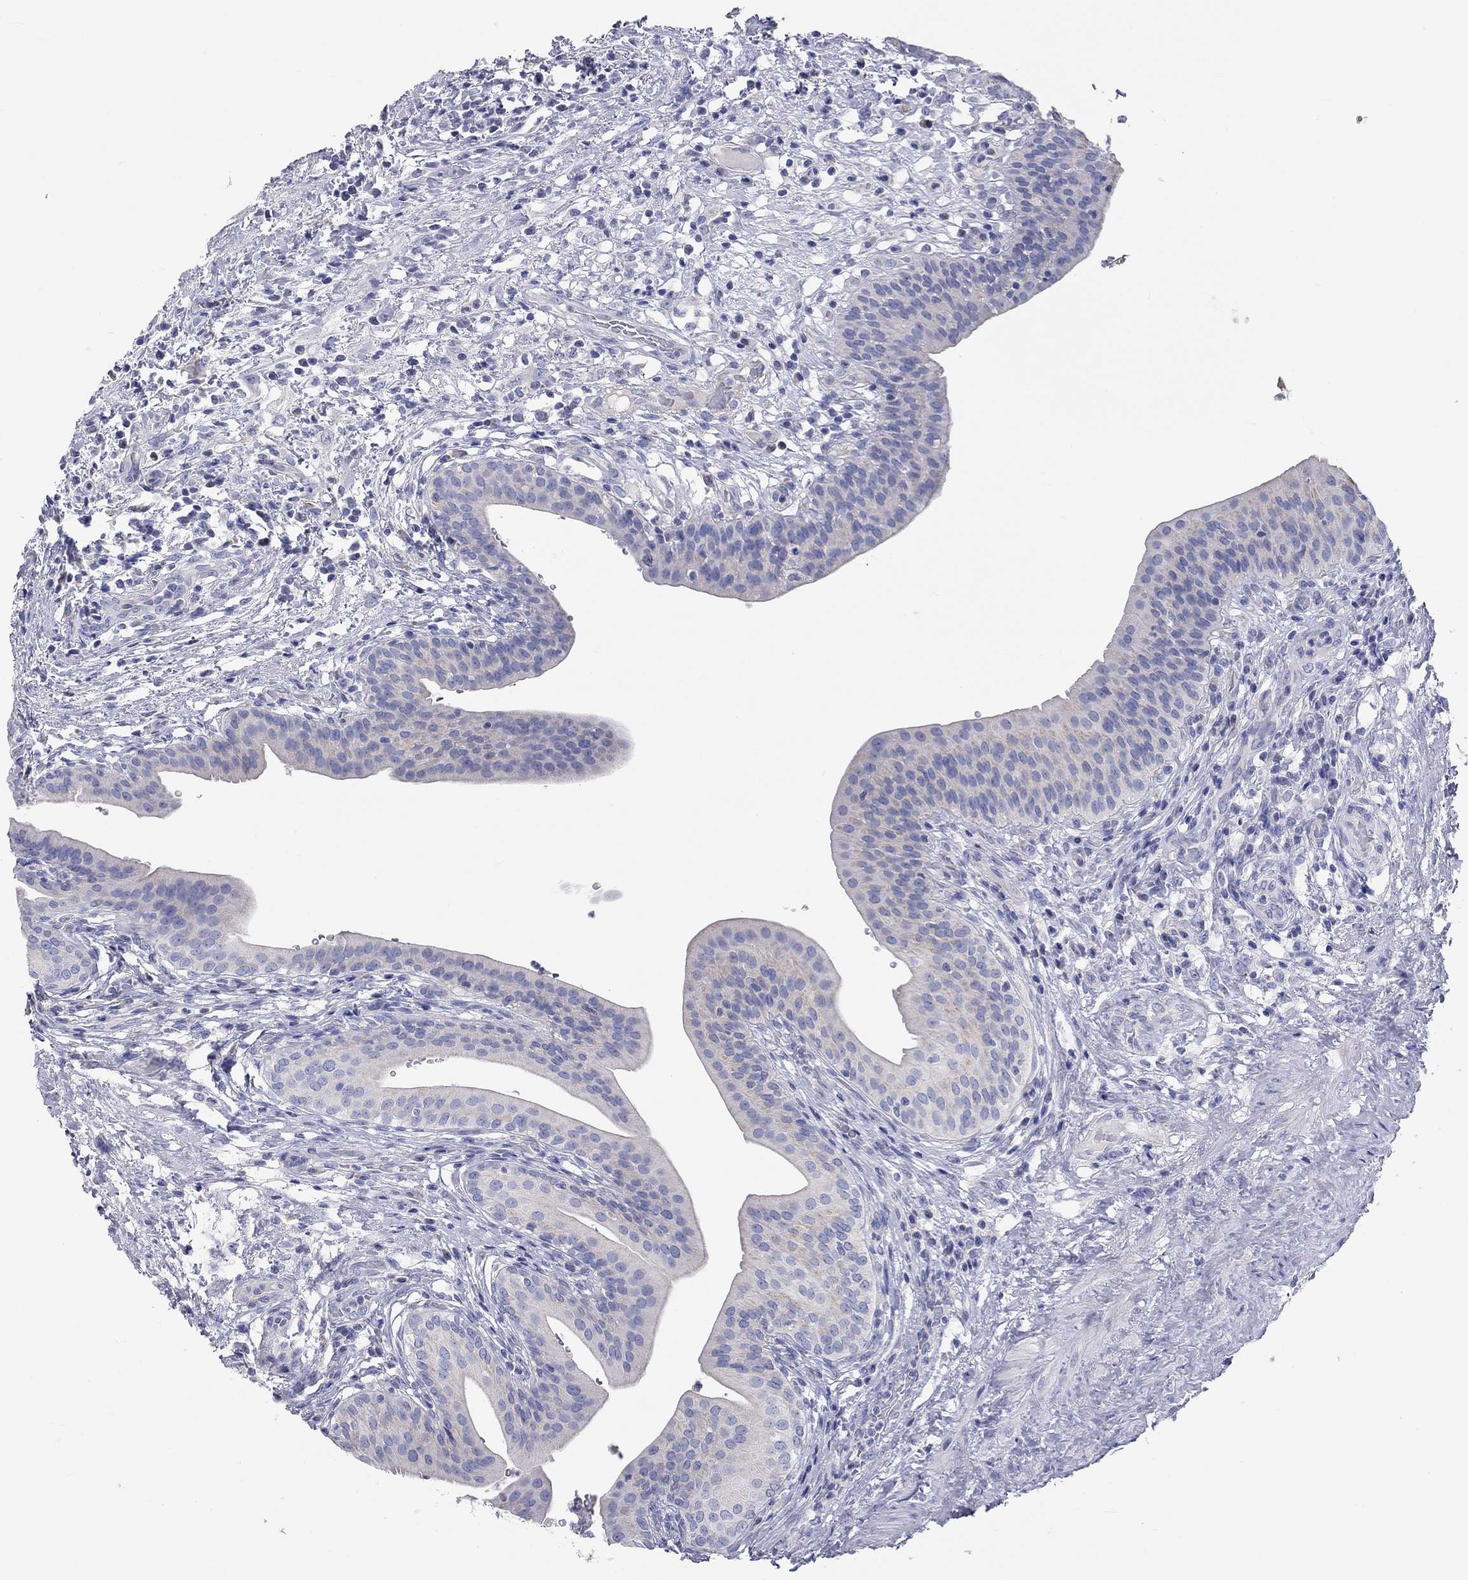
{"staining": {"intensity": "negative", "quantity": "none", "location": "none"}, "tissue": "urinary bladder", "cell_type": "Urothelial cells", "image_type": "normal", "snomed": [{"axis": "morphology", "description": "Normal tissue, NOS"}, {"axis": "topography", "description": "Urinary bladder"}], "caption": "Immunohistochemistry (IHC) image of normal urinary bladder: urinary bladder stained with DAB (3,3'-diaminobenzidine) reveals no significant protein expression in urothelial cells. (DAB IHC, high magnification).", "gene": "RCAN1", "patient": {"sex": "male", "age": 66}}